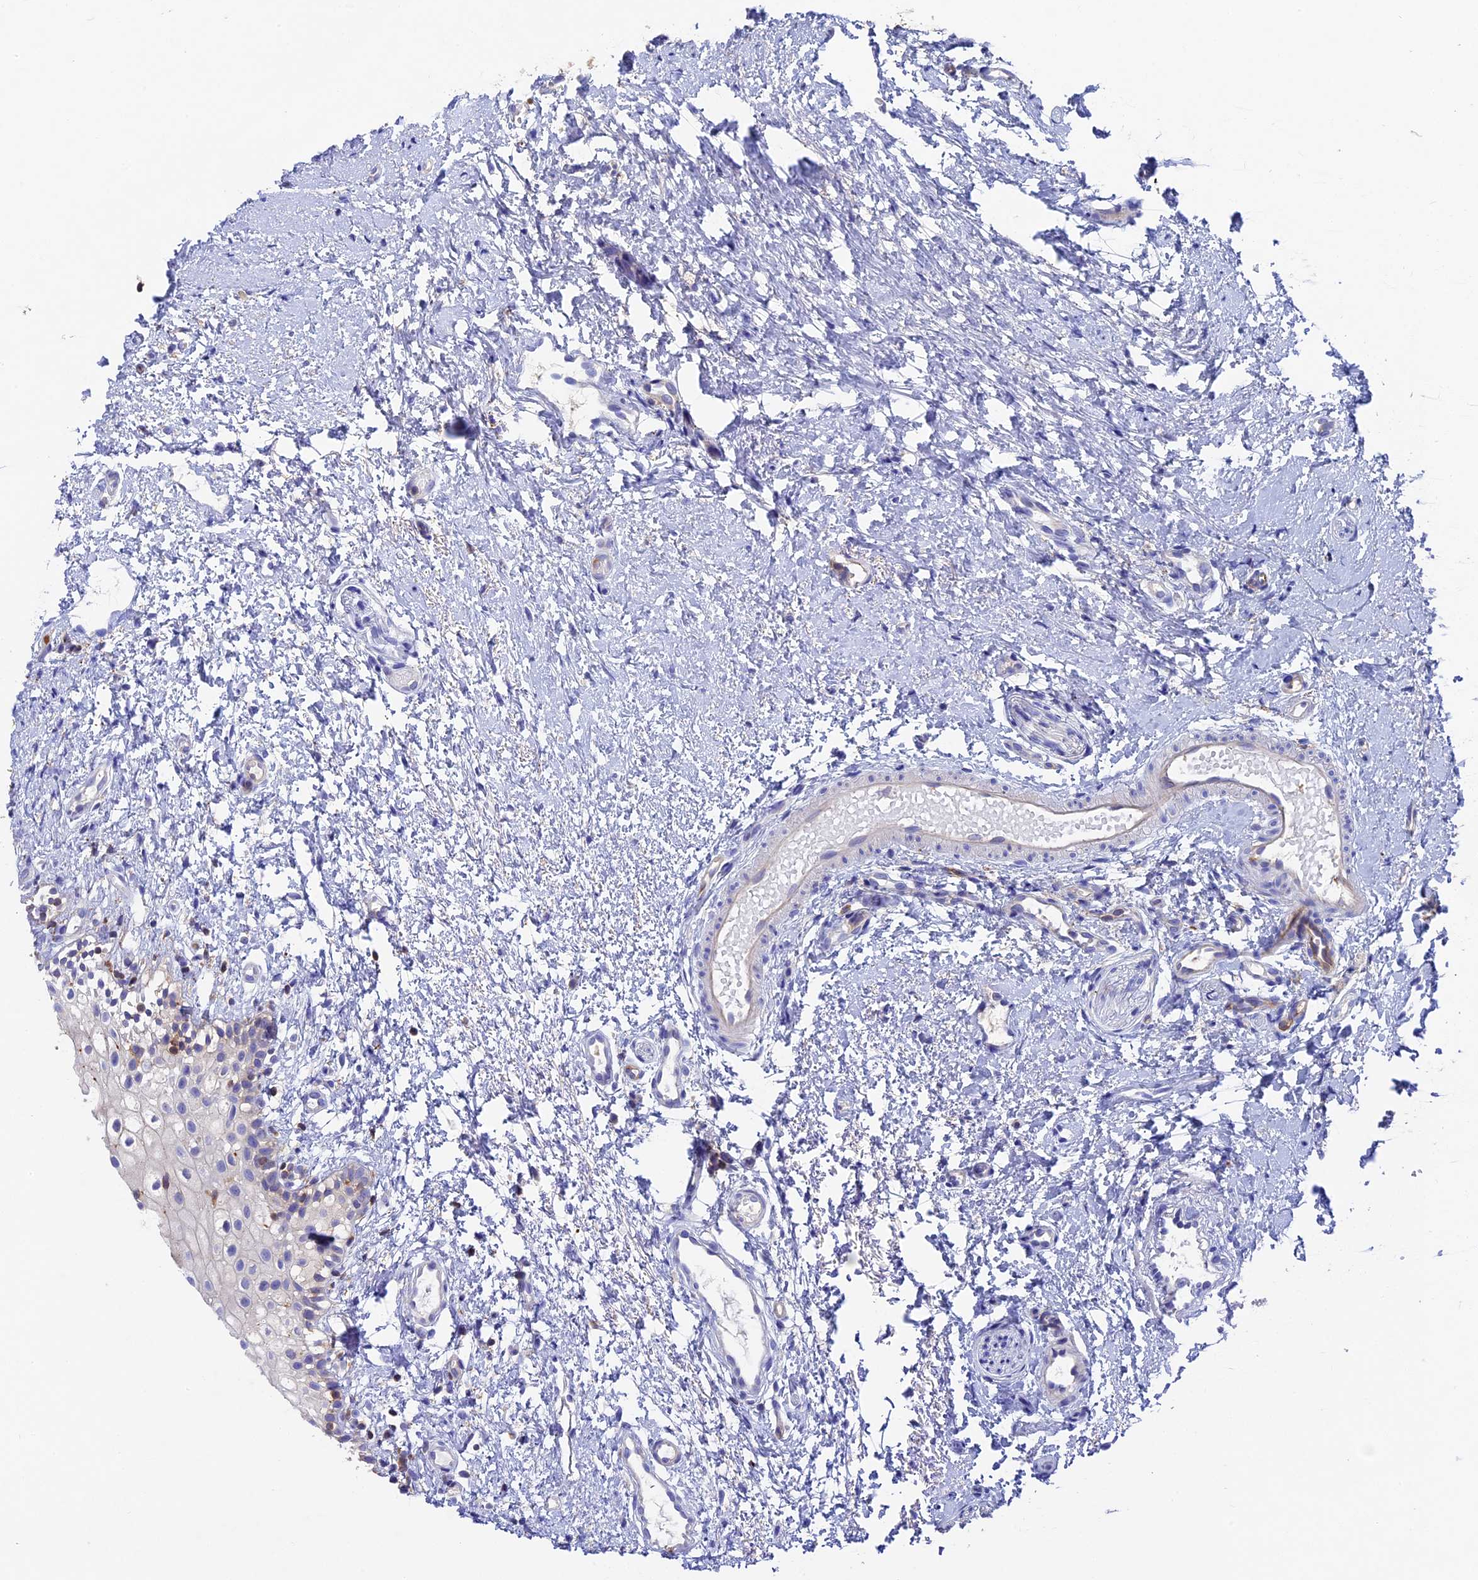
{"staining": {"intensity": "negative", "quantity": "none", "location": "none"}, "tissue": "oral mucosa", "cell_type": "Squamous epithelial cells", "image_type": "normal", "snomed": [{"axis": "morphology", "description": "Normal tissue, NOS"}, {"axis": "topography", "description": "Oral tissue"}], "caption": "Immunohistochemical staining of normal oral mucosa exhibits no significant expression in squamous epithelial cells.", "gene": "ADAT1", "patient": {"sex": "female", "age": 13}}